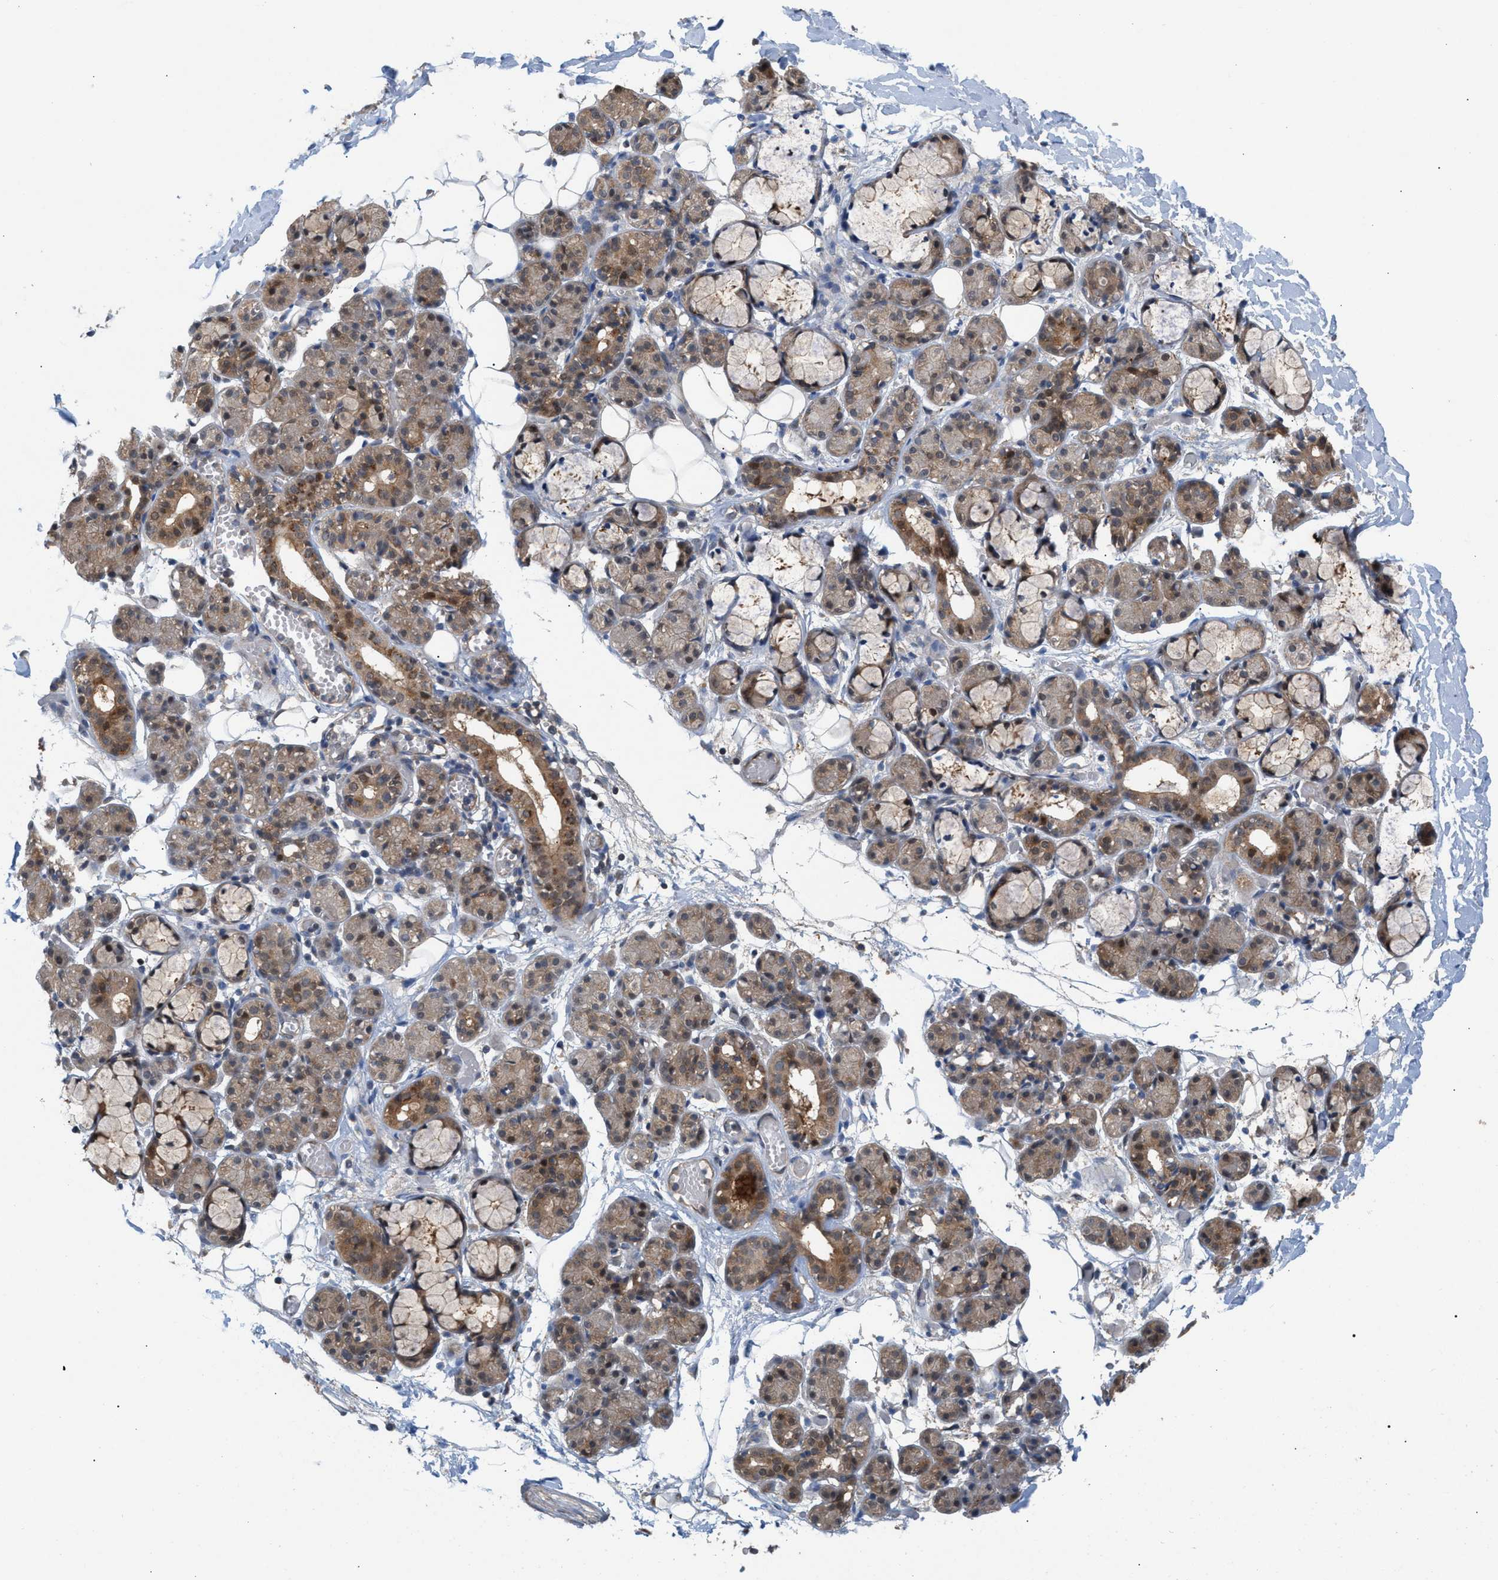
{"staining": {"intensity": "moderate", "quantity": ">75%", "location": "cytoplasmic/membranous"}, "tissue": "salivary gland", "cell_type": "Glandular cells", "image_type": "normal", "snomed": [{"axis": "morphology", "description": "Normal tissue, NOS"}, {"axis": "topography", "description": "Salivary gland"}], "caption": "Protein expression analysis of benign salivary gland reveals moderate cytoplasmic/membranous positivity in approximately >75% of glandular cells. (DAB (3,3'-diaminobenzidine) = brown stain, brightfield microscopy at high magnification).", "gene": "GLOD4", "patient": {"sex": "male", "age": 63}}